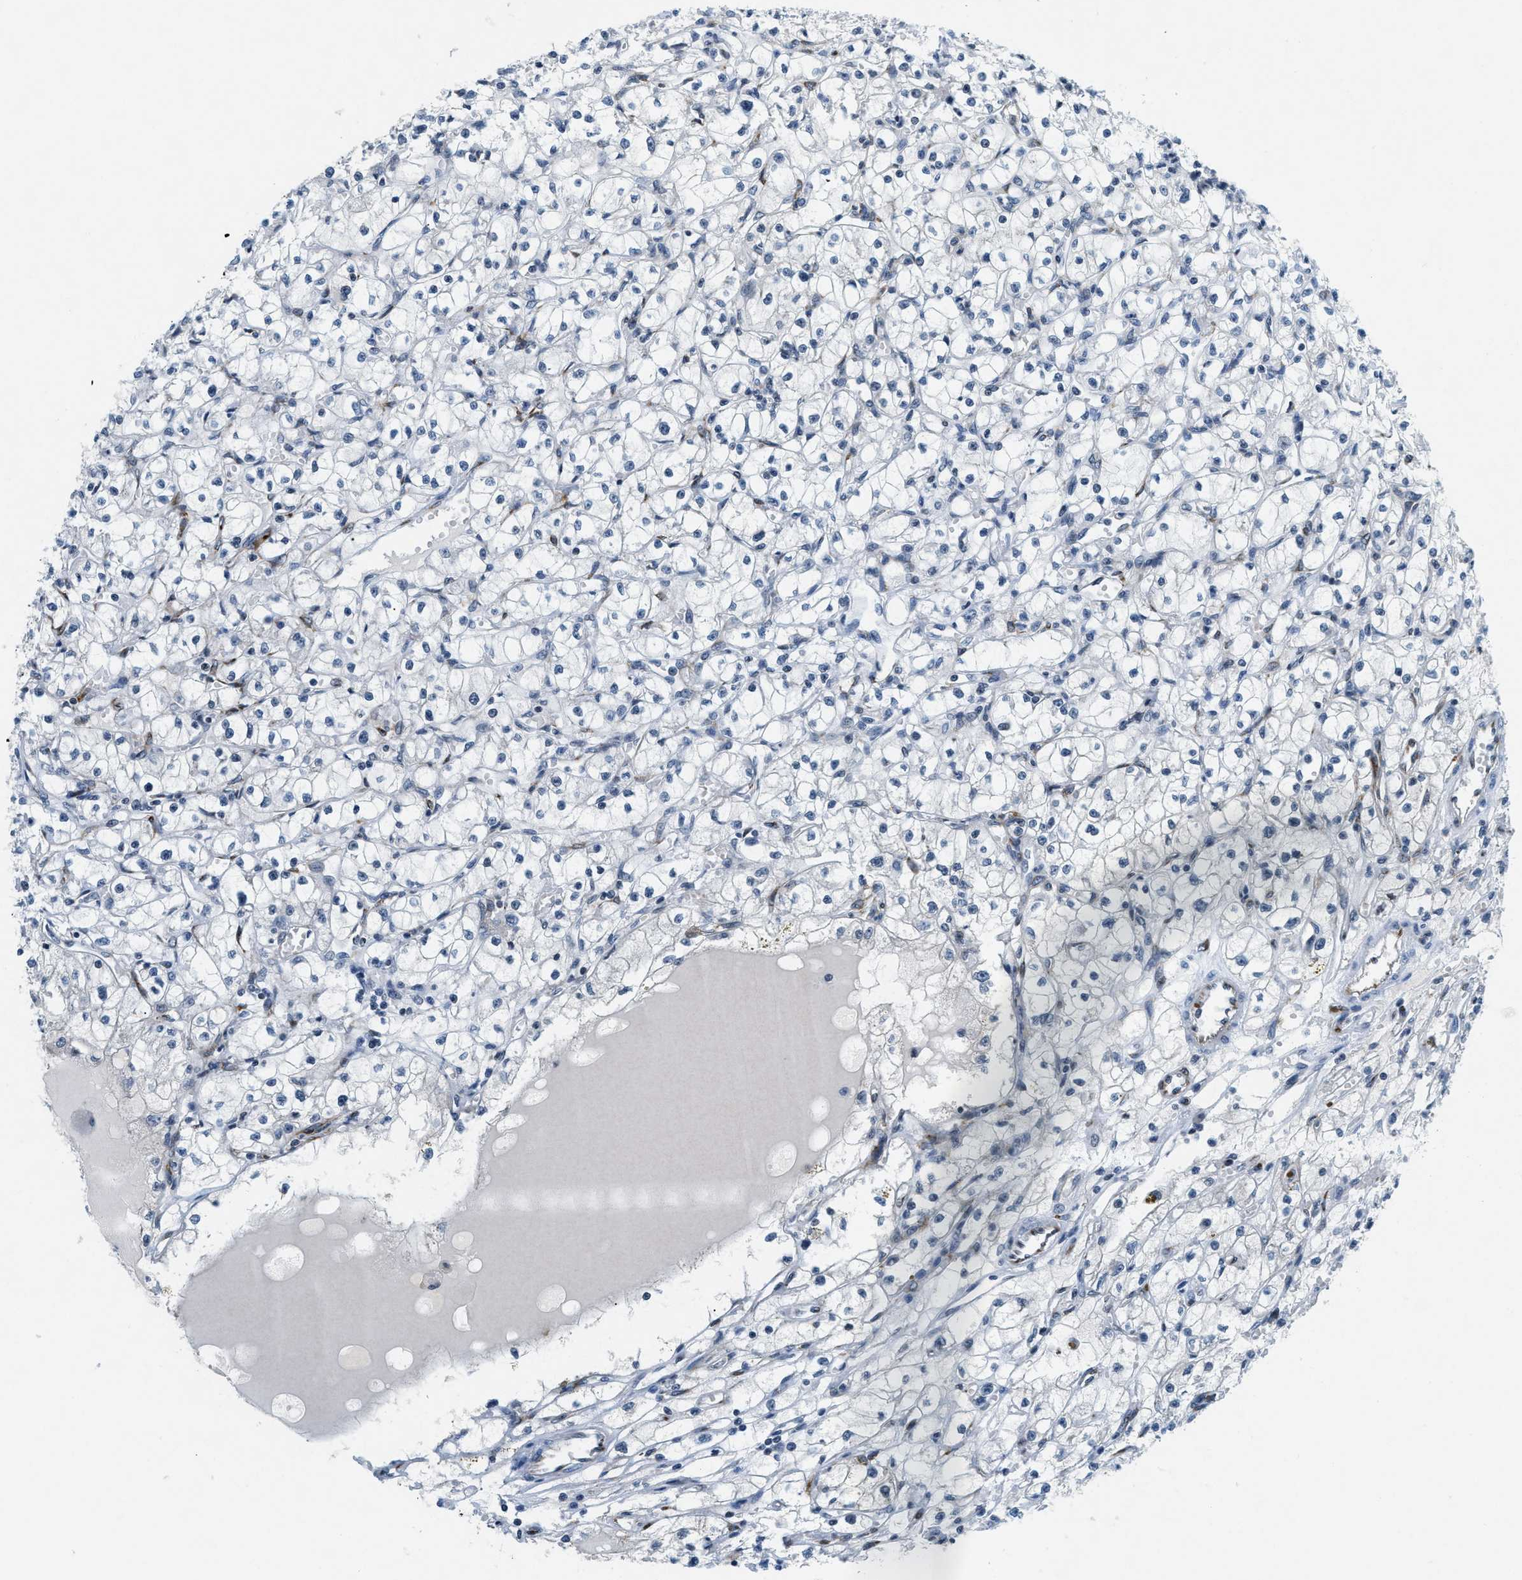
{"staining": {"intensity": "negative", "quantity": "none", "location": "none"}, "tissue": "renal cancer", "cell_type": "Tumor cells", "image_type": "cancer", "snomed": [{"axis": "morphology", "description": "Adenocarcinoma, NOS"}, {"axis": "topography", "description": "Kidney"}], "caption": "Immunohistochemical staining of adenocarcinoma (renal) exhibits no significant positivity in tumor cells. (DAB (3,3'-diaminobenzidine) immunohistochemistry (IHC), high magnification).", "gene": "UVRAG", "patient": {"sex": "male", "age": 56}}